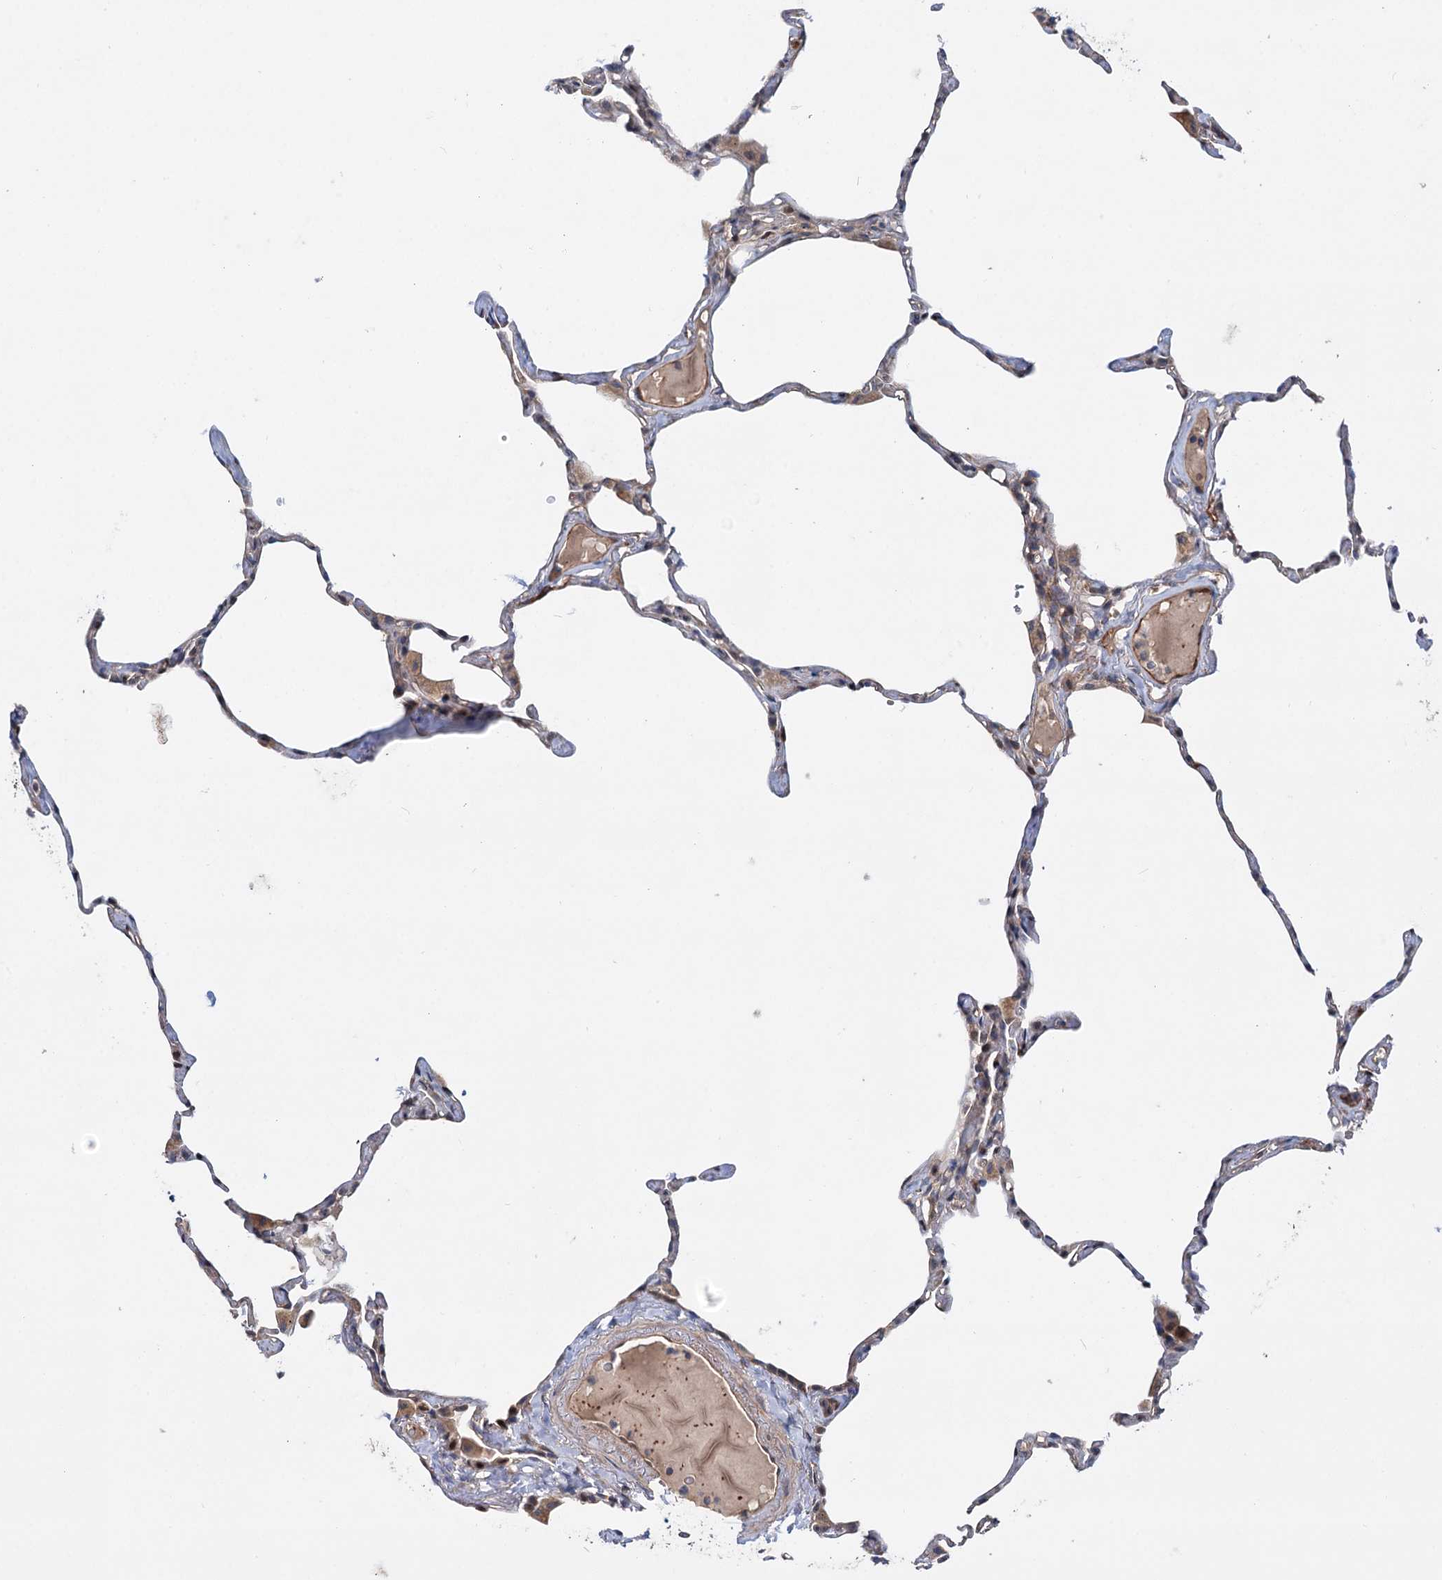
{"staining": {"intensity": "weak", "quantity": "<25%", "location": "cytoplasmic/membranous"}, "tissue": "lung", "cell_type": "Alveolar cells", "image_type": "normal", "snomed": [{"axis": "morphology", "description": "Normal tissue, NOS"}, {"axis": "topography", "description": "Lung"}], "caption": "Immunohistochemistry micrograph of benign lung stained for a protein (brown), which displays no staining in alveolar cells. (DAB (3,3'-diaminobenzidine) immunohistochemistry with hematoxylin counter stain).", "gene": "PTDSS2", "patient": {"sex": "male", "age": 65}}